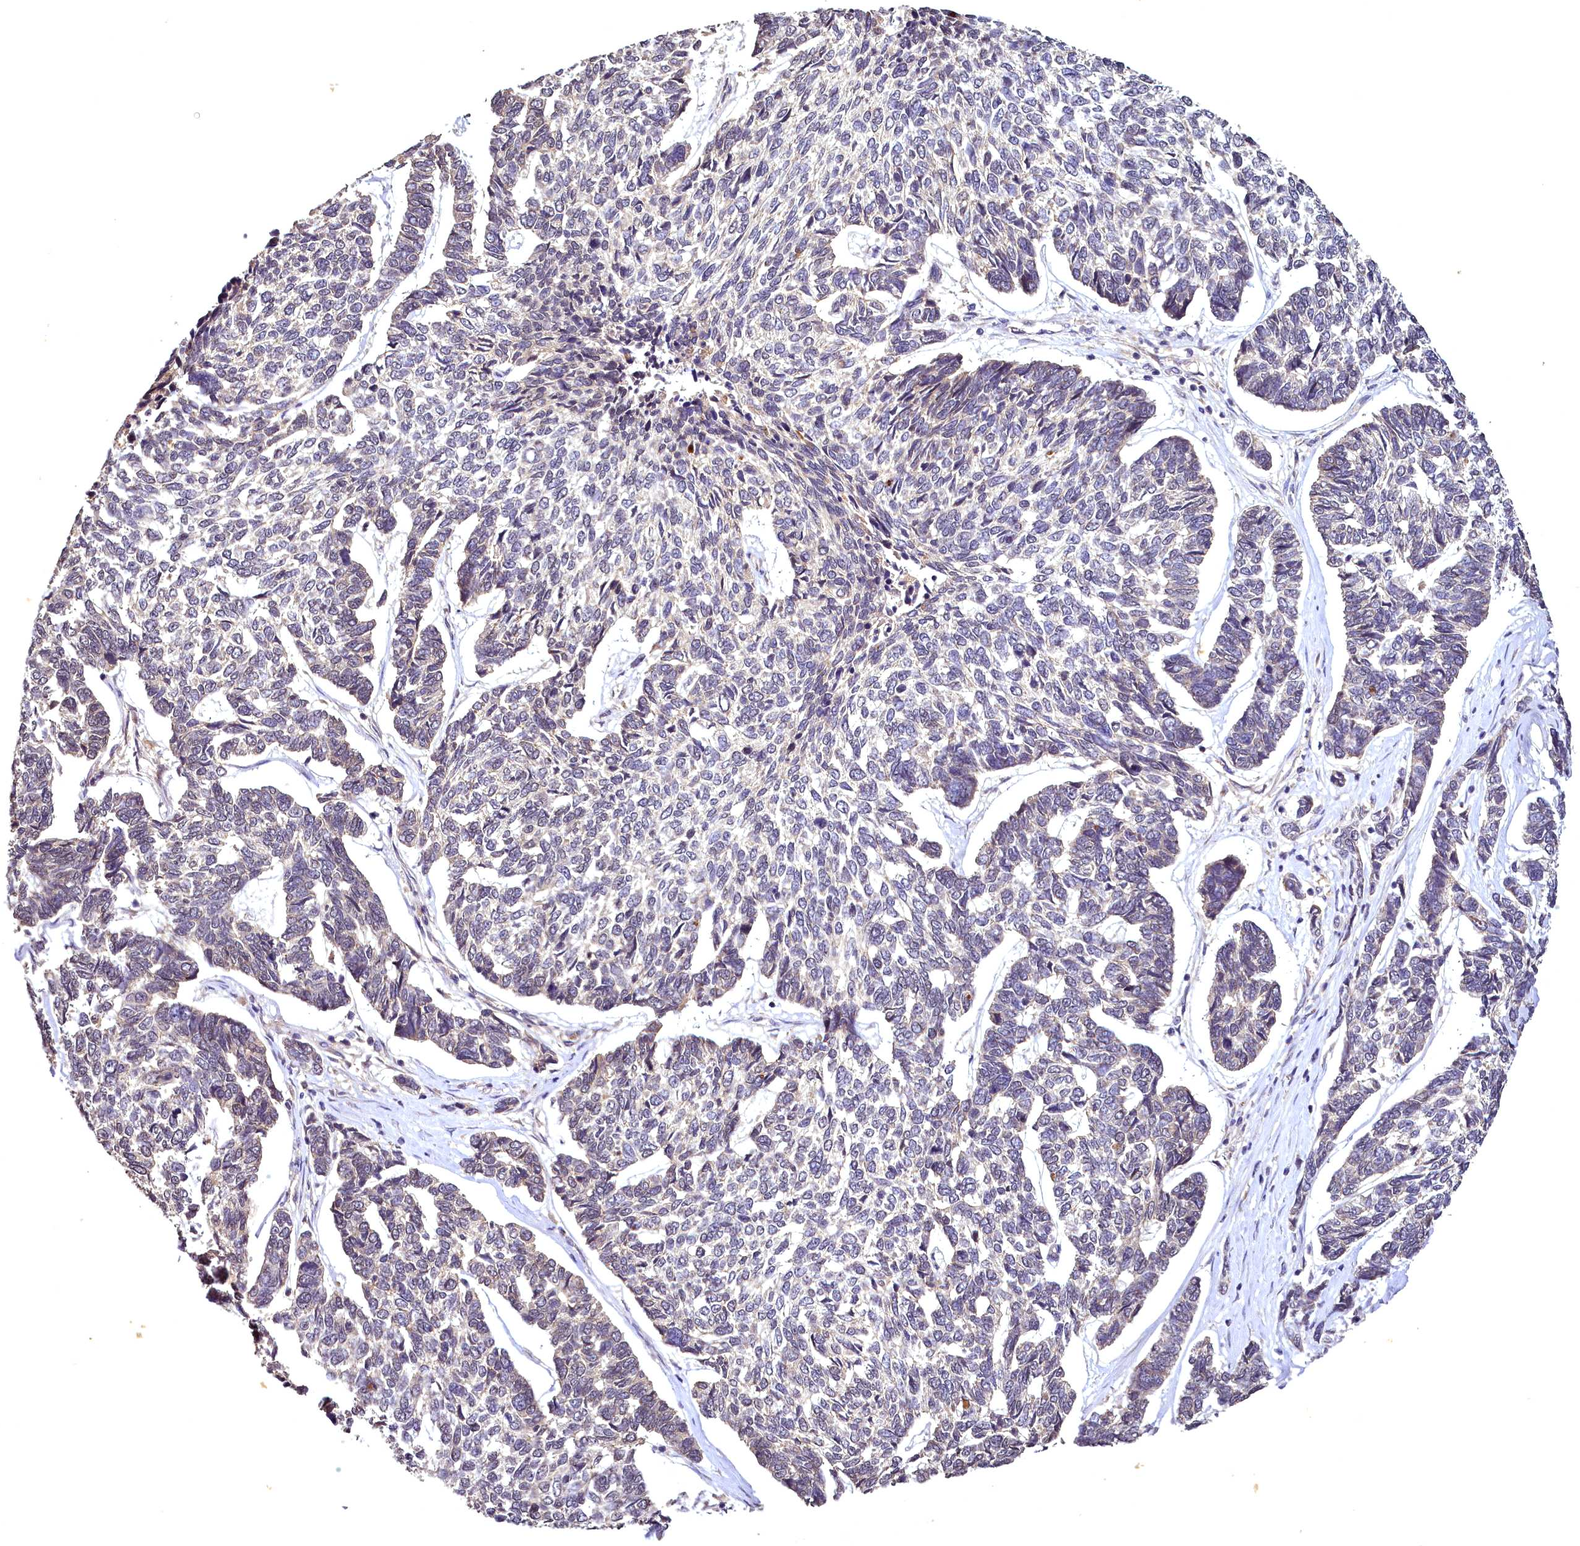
{"staining": {"intensity": "negative", "quantity": "none", "location": "none"}, "tissue": "skin cancer", "cell_type": "Tumor cells", "image_type": "cancer", "snomed": [{"axis": "morphology", "description": "Basal cell carcinoma"}, {"axis": "topography", "description": "Skin"}], "caption": "A micrograph of human basal cell carcinoma (skin) is negative for staining in tumor cells.", "gene": "TMEM39A", "patient": {"sex": "female", "age": 65}}